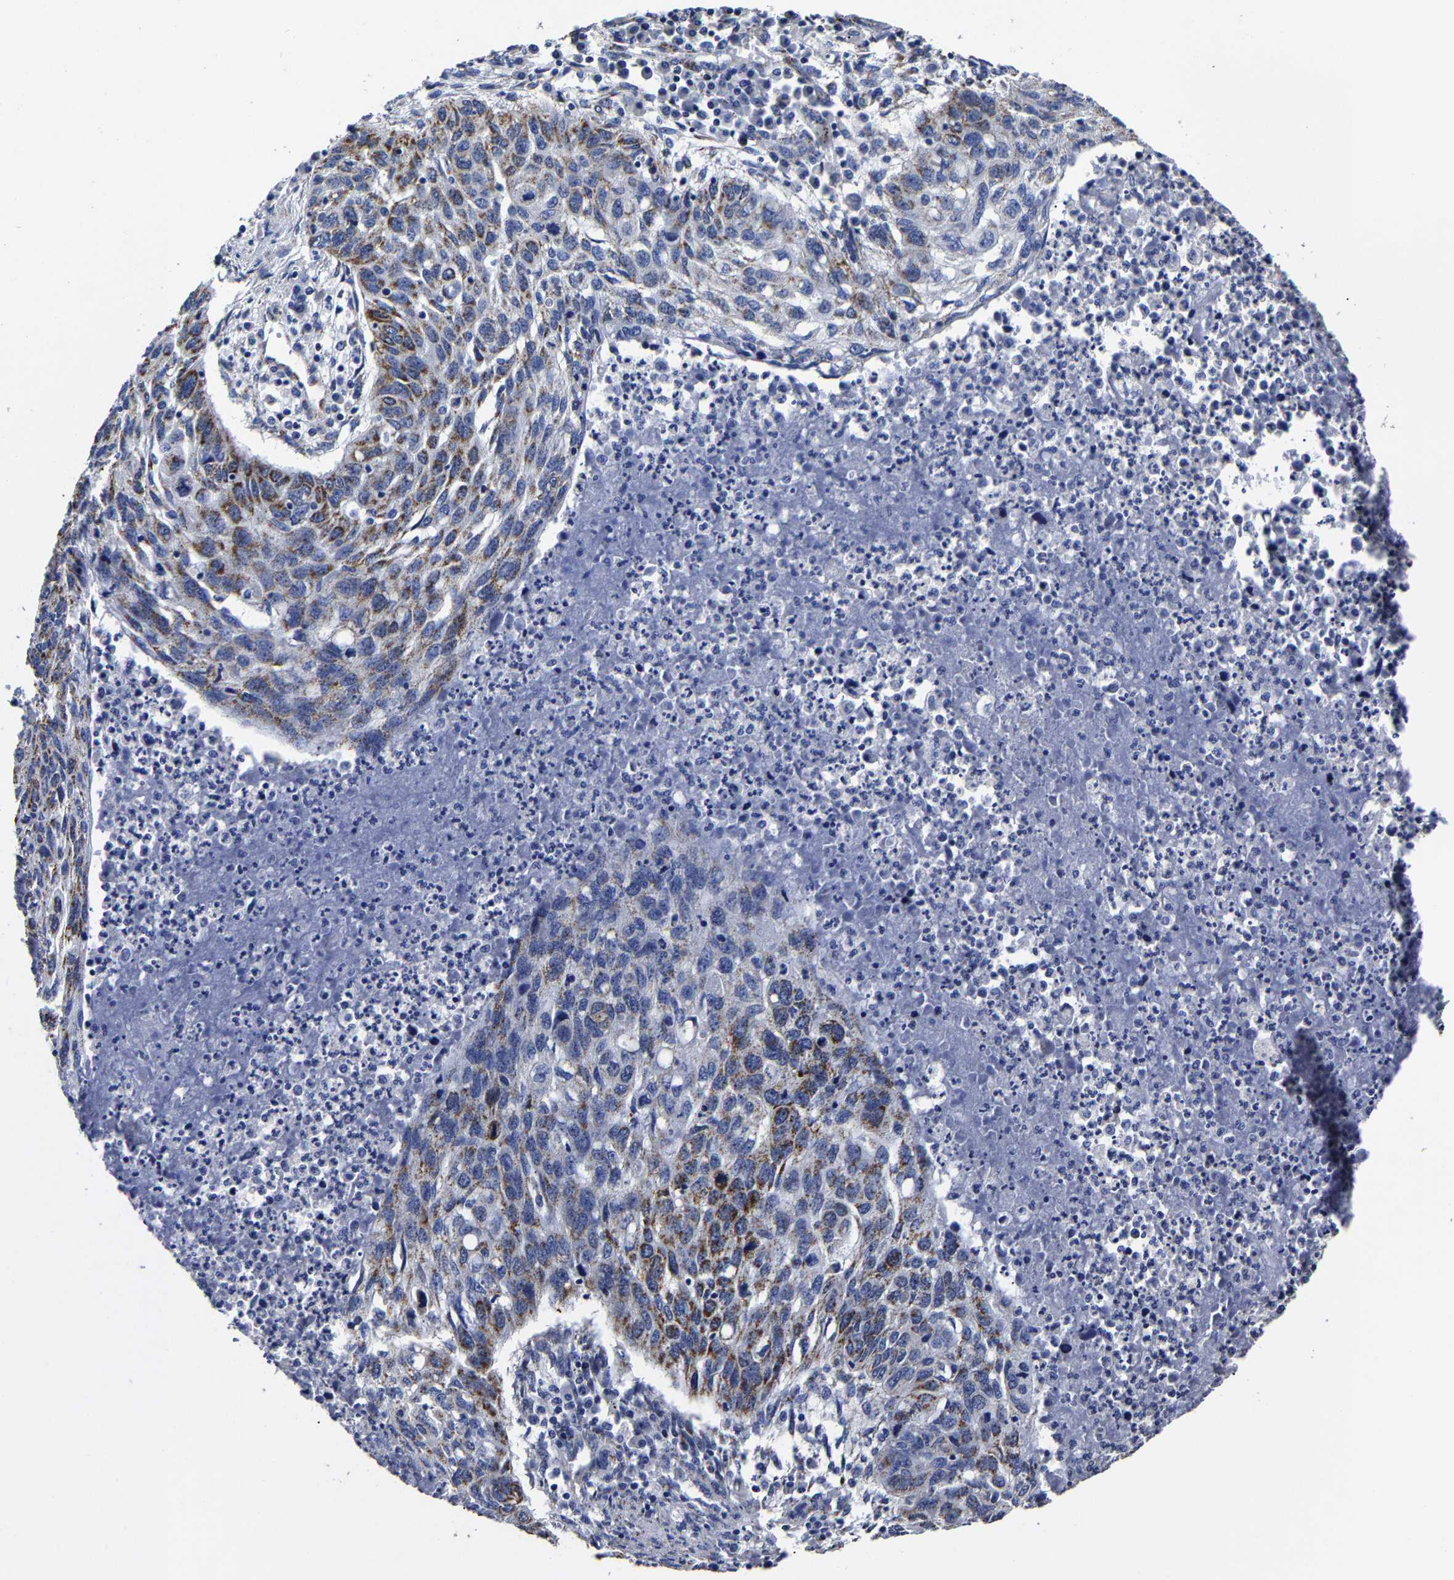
{"staining": {"intensity": "moderate", "quantity": "25%-75%", "location": "cytoplasmic/membranous"}, "tissue": "lung cancer", "cell_type": "Tumor cells", "image_type": "cancer", "snomed": [{"axis": "morphology", "description": "Squamous cell carcinoma, NOS"}, {"axis": "topography", "description": "Lung"}], "caption": "Lung squamous cell carcinoma stained with a protein marker exhibits moderate staining in tumor cells.", "gene": "AASS", "patient": {"sex": "female", "age": 63}}